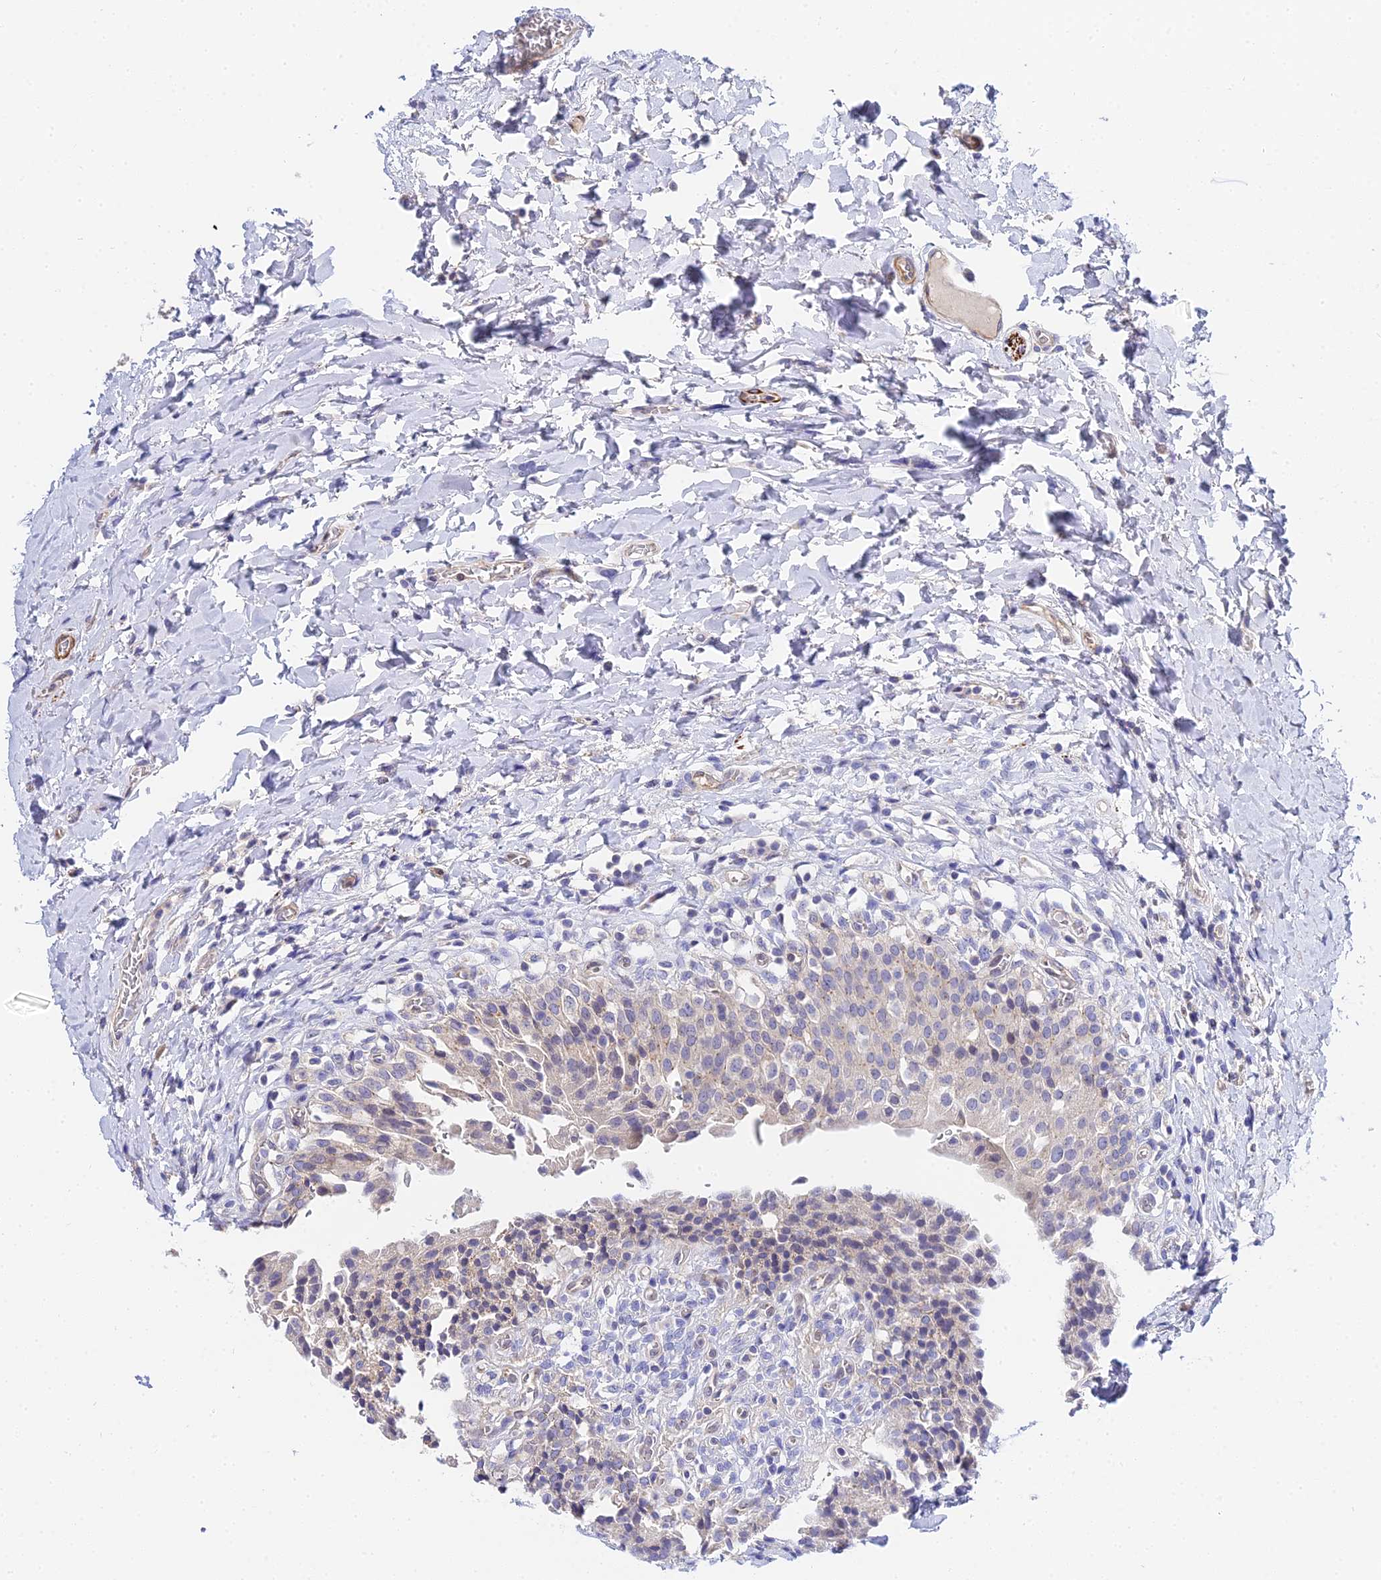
{"staining": {"intensity": "negative", "quantity": "none", "location": "none"}, "tissue": "urinary bladder", "cell_type": "Urothelial cells", "image_type": "normal", "snomed": [{"axis": "morphology", "description": "Normal tissue, NOS"}, {"axis": "morphology", "description": "Inflammation, NOS"}, {"axis": "topography", "description": "Urinary bladder"}], "caption": "Protein analysis of benign urinary bladder demonstrates no significant staining in urothelial cells.", "gene": "APOBEC3H", "patient": {"sex": "male", "age": 64}}